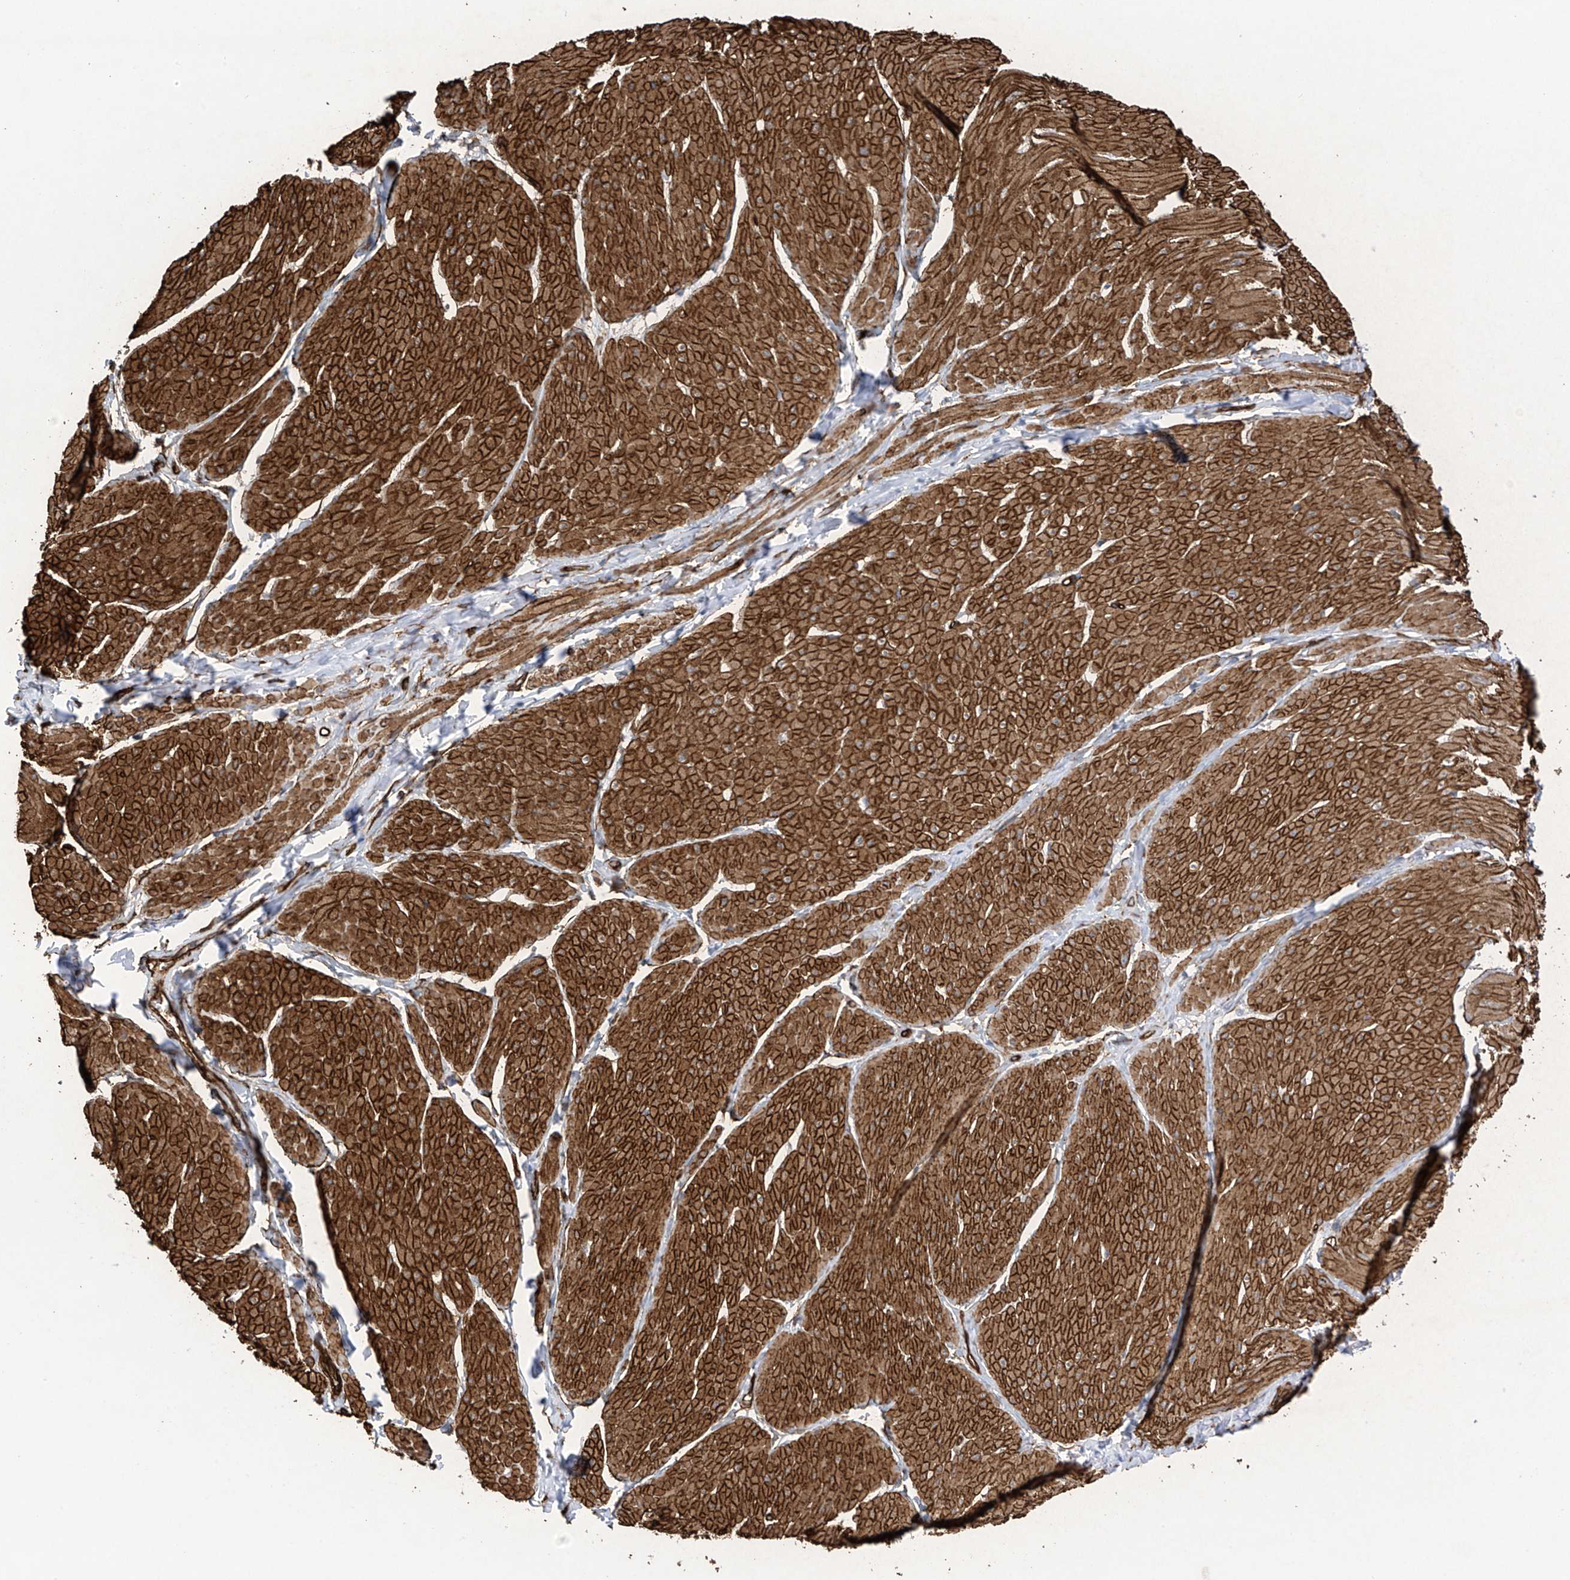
{"staining": {"intensity": "strong", "quantity": ">75%", "location": "cytoplasmic/membranous"}, "tissue": "smooth muscle", "cell_type": "Smooth muscle cells", "image_type": "normal", "snomed": [{"axis": "morphology", "description": "Urothelial carcinoma, High grade"}, {"axis": "topography", "description": "Urinary bladder"}], "caption": "High-power microscopy captured an IHC histopathology image of benign smooth muscle, revealing strong cytoplasmic/membranous staining in approximately >75% of smooth muscle cells. (DAB = brown stain, brightfield microscopy at high magnification).", "gene": "UBTD1", "patient": {"sex": "male", "age": 46}}